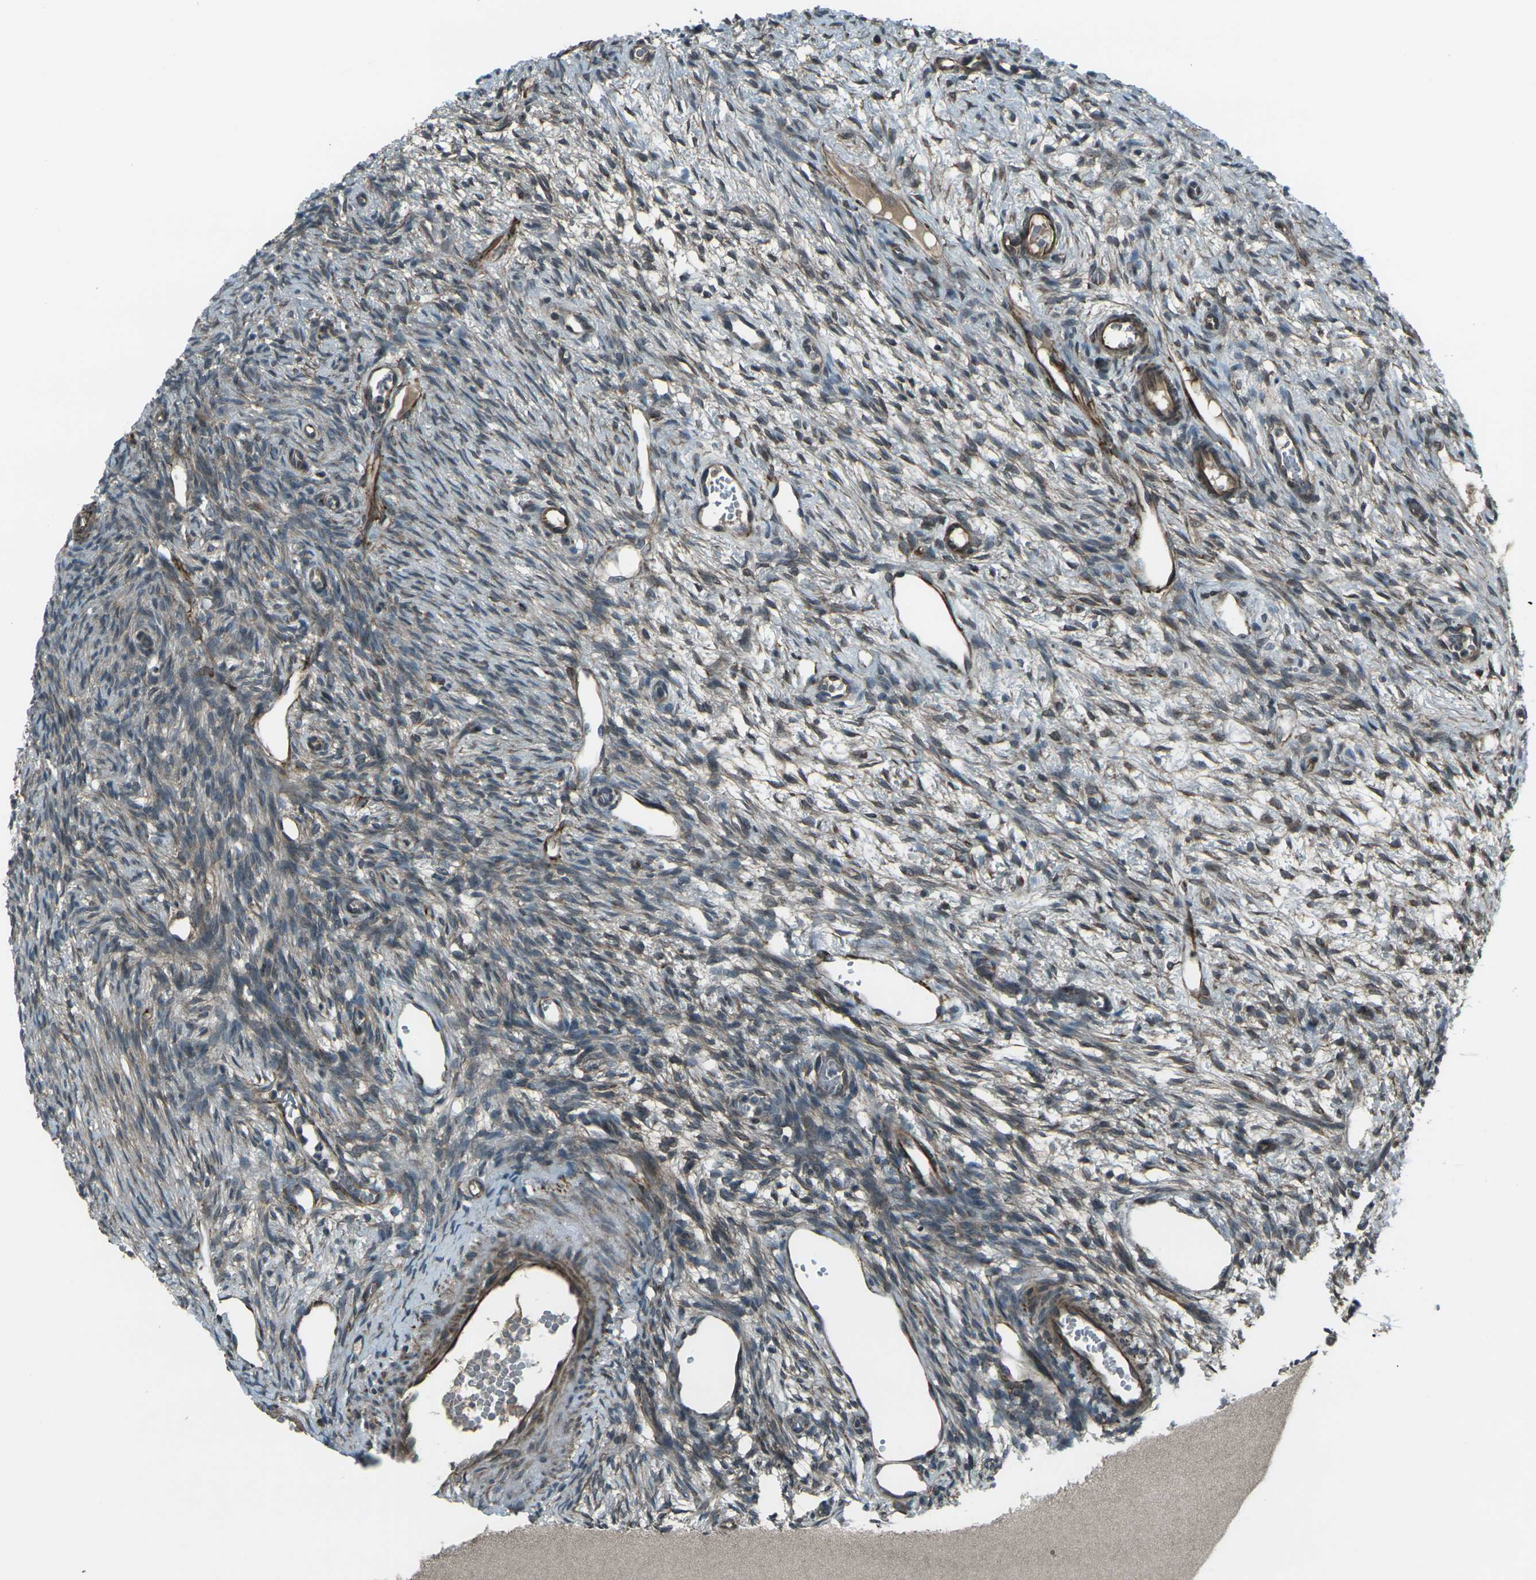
{"staining": {"intensity": "moderate", "quantity": "25%-75%", "location": "cytoplasmic/membranous"}, "tissue": "ovary", "cell_type": "Ovarian stroma cells", "image_type": "normal", "snomed": [{"axis": "morphology", "description": "Normal tissue, NOS"}, {"axis": "topography", "description": "Ovary"}], "caption": "Ovary stained with DAB IHC demonstrates medium levels of moderate cytoplasmic/membranous staining in about 25%-75% of ovarian stroma cells.", "gene": "LSMEM1", "patient": {"sex": "female", "age": 33}}